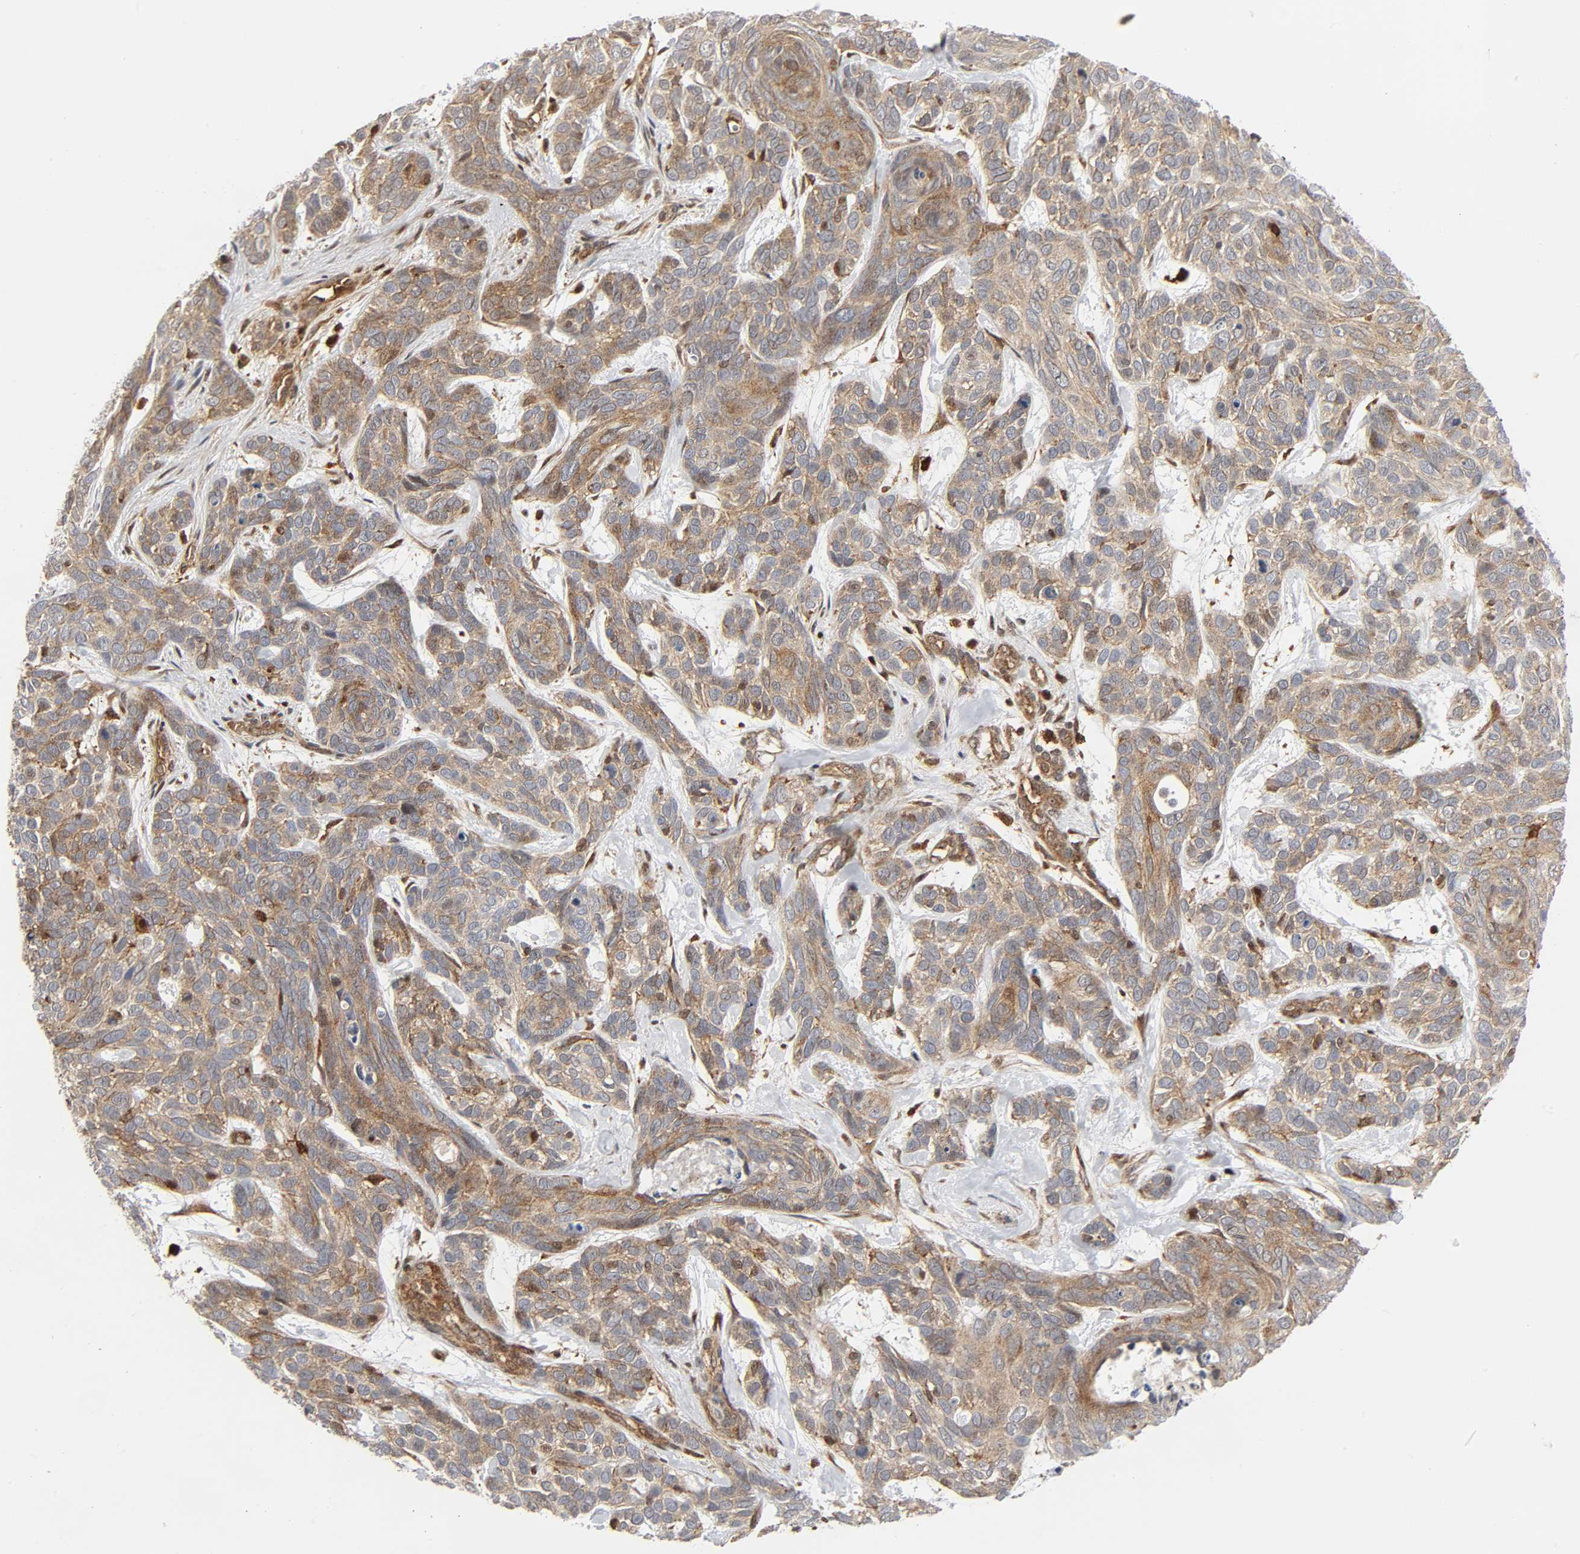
{"staining": {"intensity": "weak", "quantity": ">75%", "location": "cytoplasmic/membranous"}, "tissue": "skin cancer", "cell_type": "Tumor cells", "image_type": "cancer", "snomed": [{"axis": "morphology", "description": "Basal cell carcinoma"}, {"axis": "topography", "description": "Skin"}], "caption": "A low amount of weak cytoplasmic/membranous expression is identified in about >75% of tumor cells in basal cell carcinoma (skin) tissue. Ihc stains the protein in brown and the nuclei are stained blue.", "gene": "MAPK1", "patient": {"sex": "male", "age": 87}}